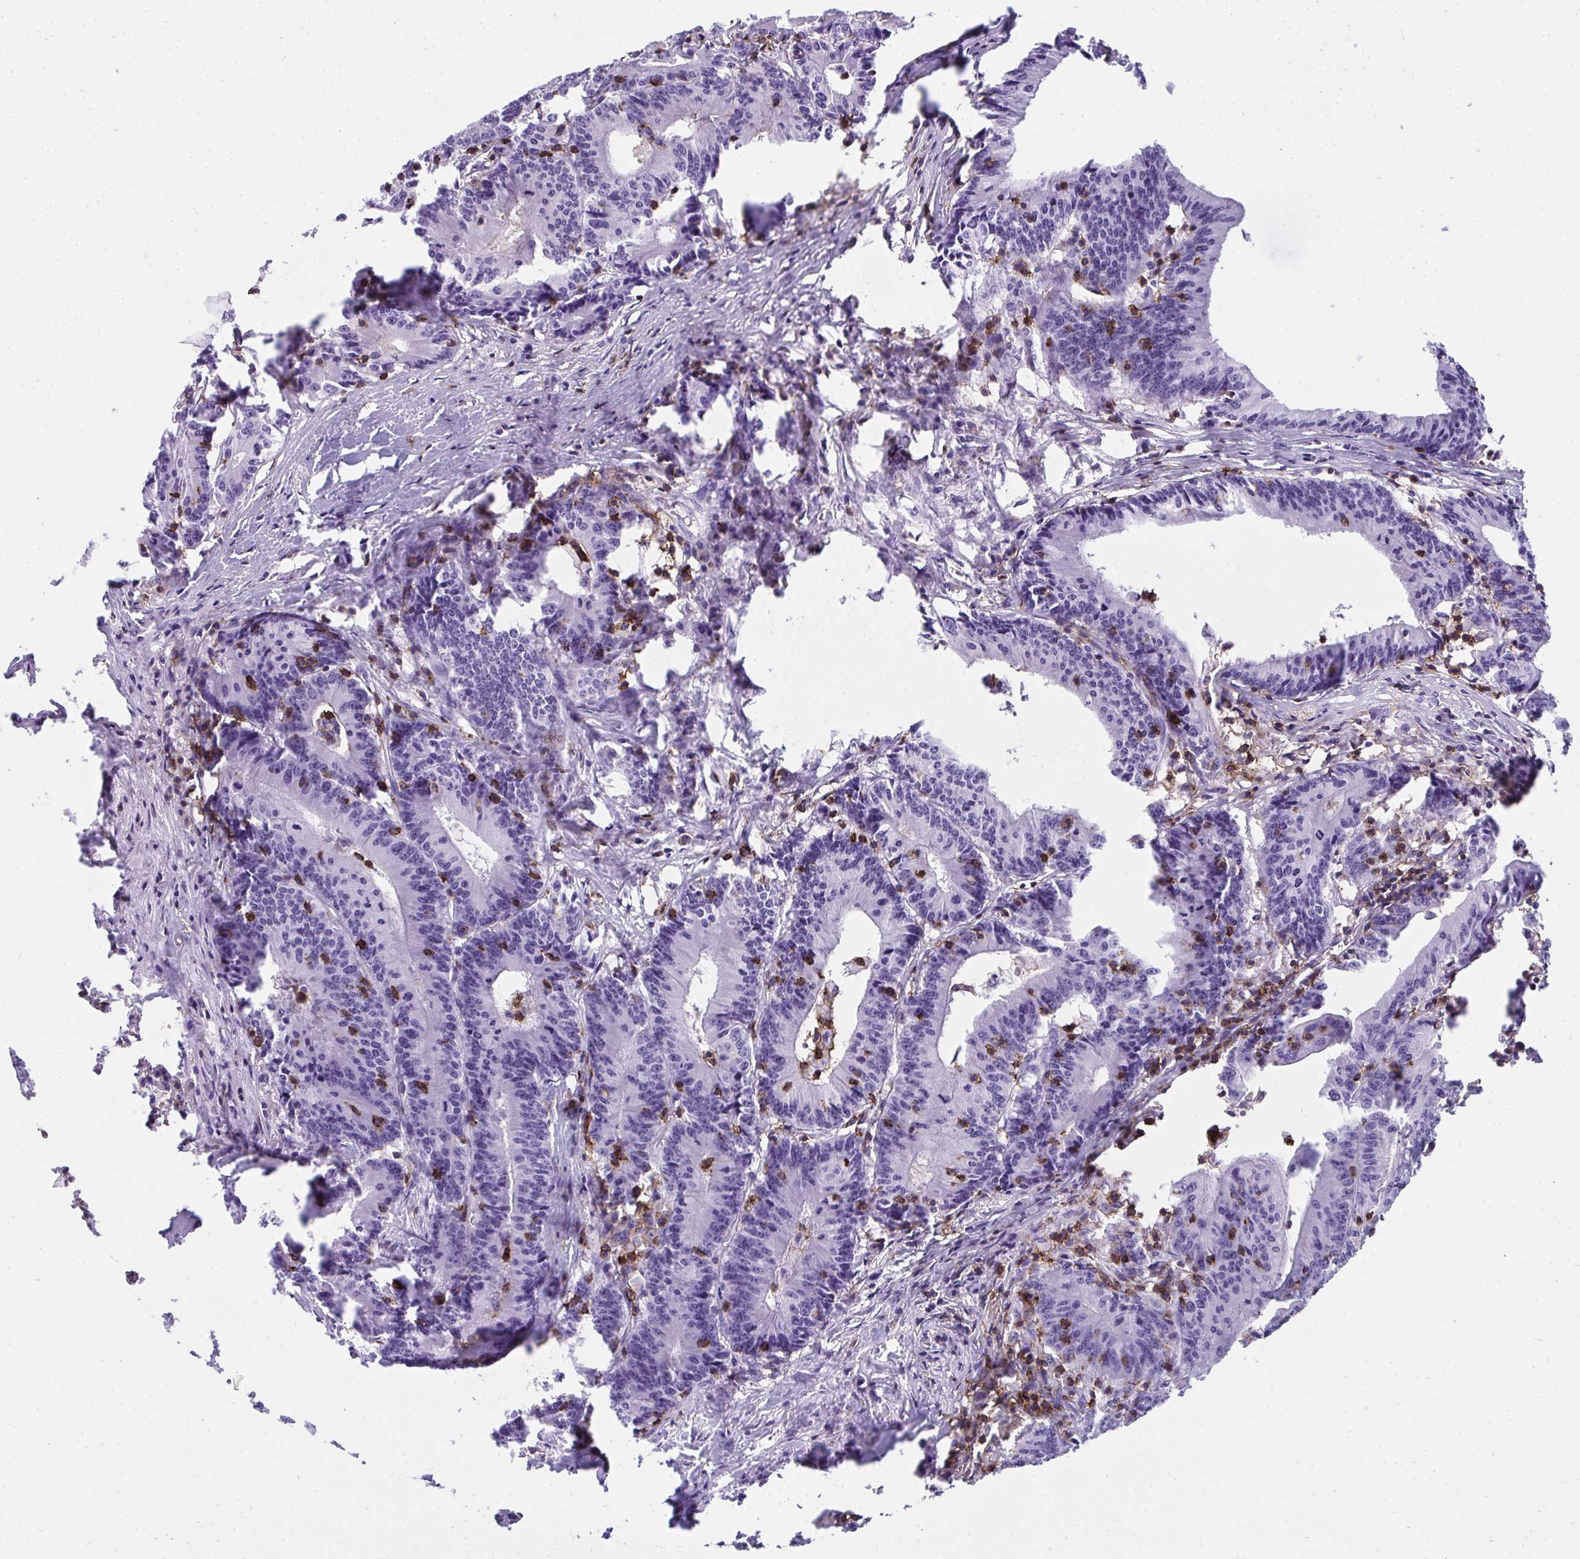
{"staining": {"intensity": "negative", "quantity": "none", "location": "none"}, "tissue": "colorectal cancer", "cell_type": "Tumor cells", "image_type": "cancer", "snomed": [{"axis": "morphology", "description": "Adenocarcinoma, NOS"}, {"axis": "topography", "description": "Colon"}], "caption": "Protein analysis of adenocarcinoma (colorectal) reveals no significant positivity in tumor cells.", "gene": "SPN", "patient": {"sex": "female", "age": 78}}